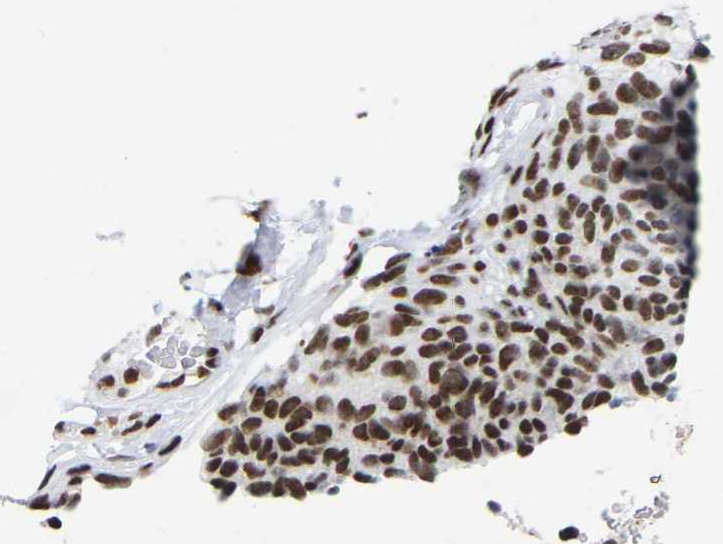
{"staining": {"intensity": "moderate", "quantity": ">75%", "location": "nuclear"}, "tissue": "melanoma", "cell_type": "Tumor cells", "image_type": "cancer", "snomed": [{"axis": "morphology", "description": "Malignant melanoma, NOS"}, {"axis": "topography", "description": "Skin"}], "caption": "The immunohistochemical stain labels moderate nuclear staining in tumor cells of melanoma tissue.", "gene": "PRCC", "patient": {"sex": "female", "age": 73}}